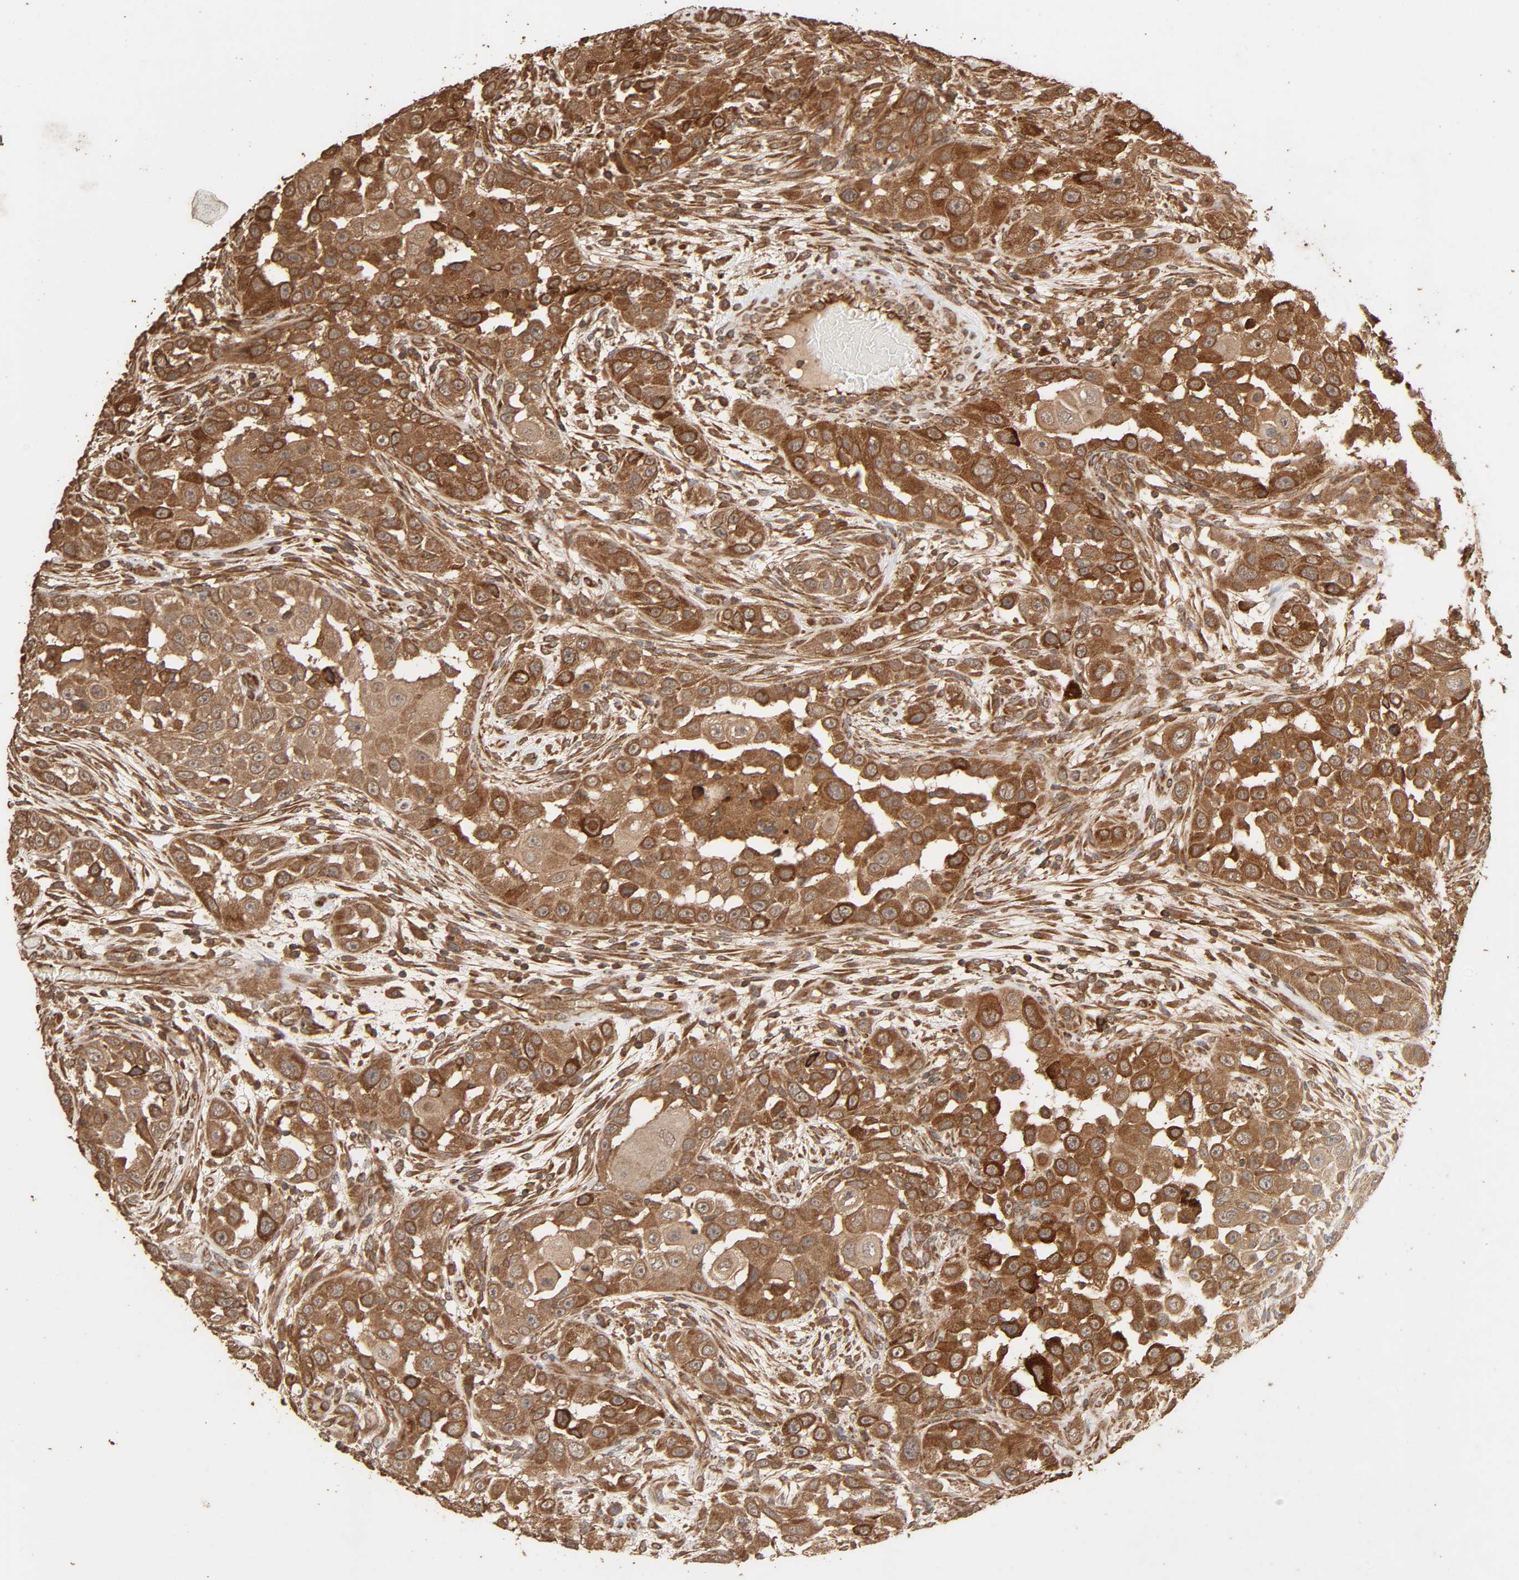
{"staining": {"intensity": "moderate", "quantity": ">75%", "location": "cytoplasmic/membranous"}, "tissue": "head and neck cancer", "cell_type": "Tumor cells", "image_type": "cancer", "snomed": [{"axis": "morphology", "description": "Carcinoma, NOS"}, {"axis": "topography", "description": "Head-Neck"}], "caption": "Immunohistochemical staining of carcinoma (head and neck) shows medium levels of moderate cytoplasmic/membranous expression in approximately >75% of tumor cells. (Brightfield microscopy of DAB IHC at high magnification).", "gene": "RPS6KA6", "patient": {"sex": "male", "age": 87}}